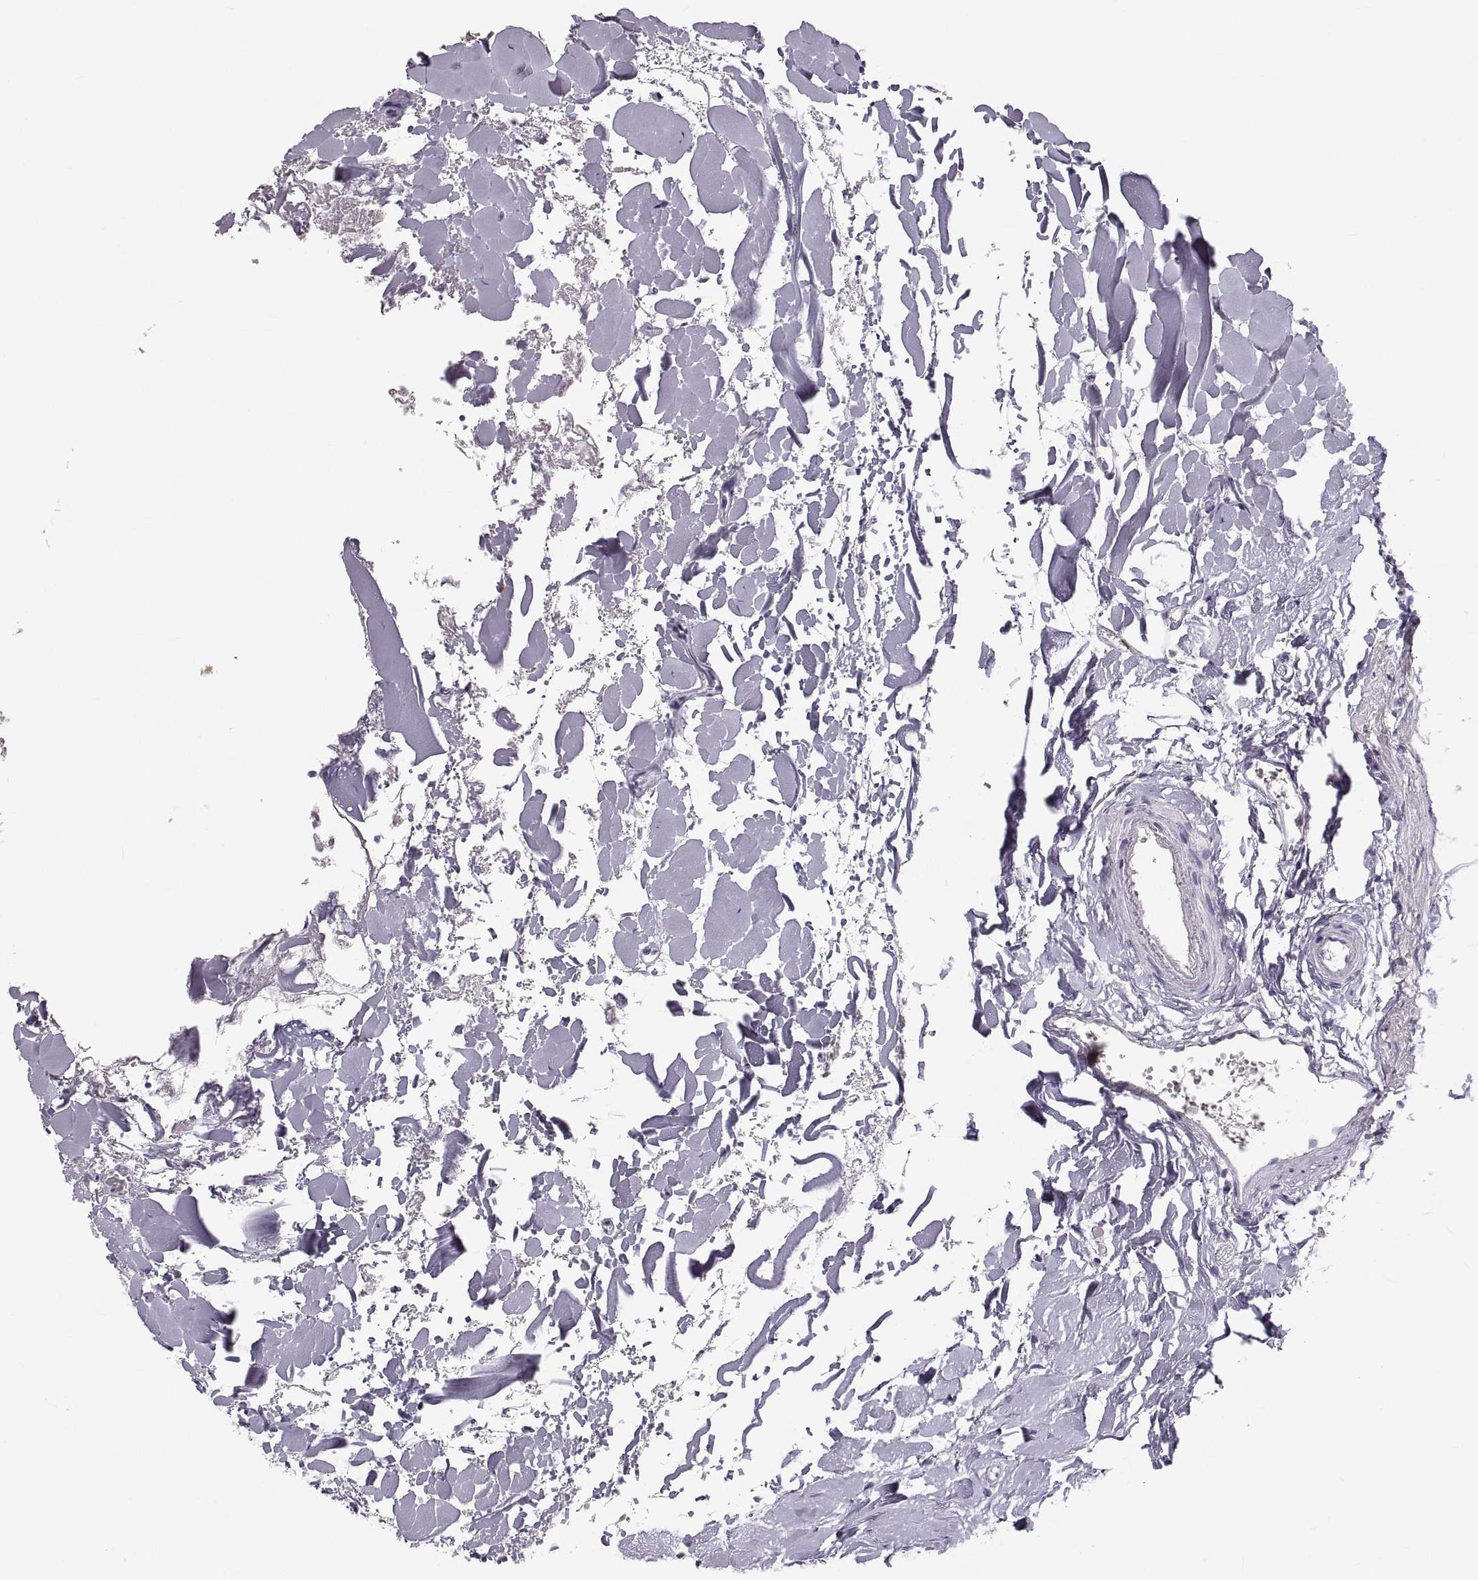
{"staining": {"intensity": "weak", "quantity": "<25%", "location": "cytoplasmic/membranous"}, "tissue": "gallbladder", "cell_type": "Glandular cells", "image_type": "normal", "snomed": [{"axis": "morphology", "description": "Normal tissue, NOS"}, {"axis": "topography", "description": "Gallbladder"}], "caption": "A histopathology image of gallbladder stained for a protein demonstrates no brown staining in glandular cells.", "gene": "RUNDC3A", "patient": {"sex": "female", "age": 47}}